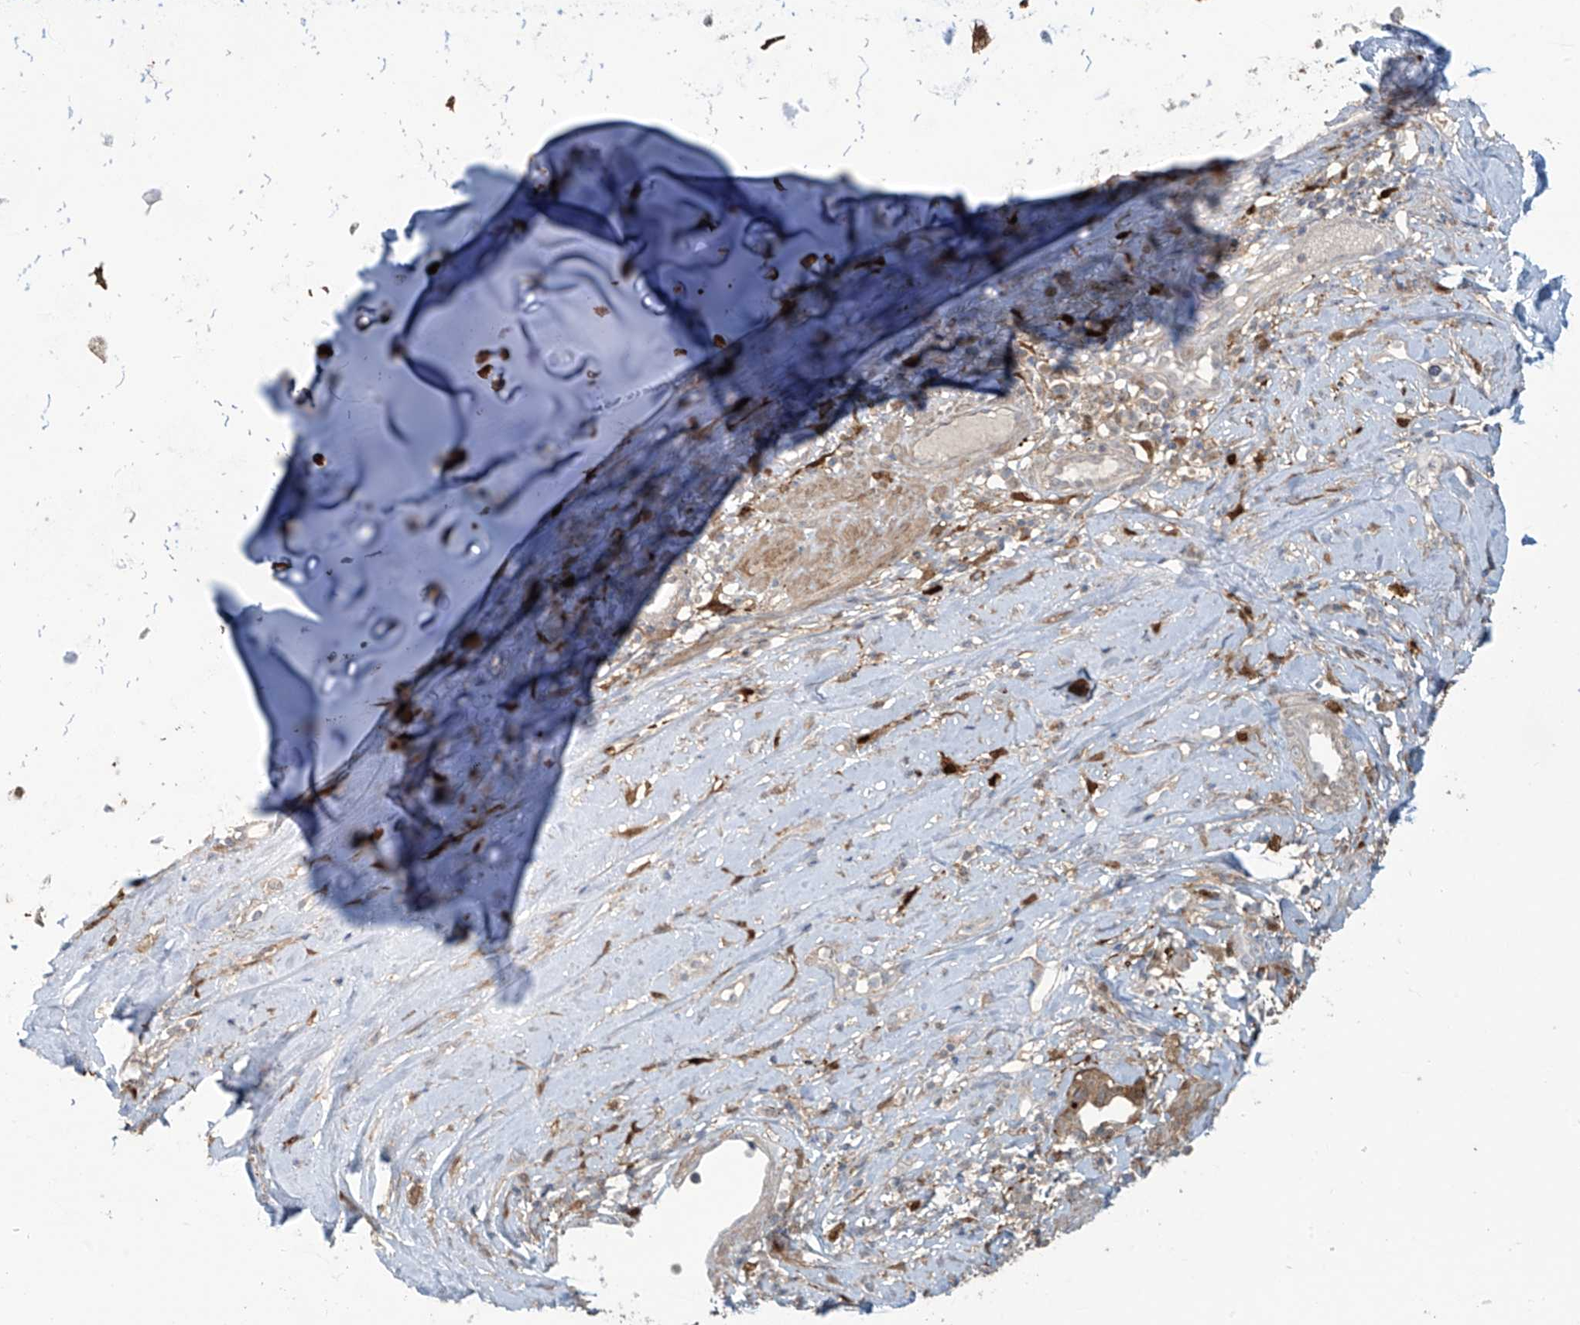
{"staining": {"intensity": "weak", "quantity": "25%-75%", "location": "cytoplasmic/membranous"}, "tissue": "adipose tissue", "cell_type": "Adipocytes", "image_type": "normal", "snomed": [{"axis": "morphology", "description": "Normal tissue, NOS"}, {"axis": "morphology", "description": "Basal cell carcinoma"}, {"axis": "topography", "description": "Cartilage tissue"}, {"axis": "topography", "description": "Nasopharynx"}, {"axis": "topography", "description": "Oral tissue"}], "caption": "Protein positivity by immunohistochemistry (IHC) demonstrates weak cytoplasmic/membranous positivity in approximately 25%-75% of adipocytes in normal adipose tissue.", "gene": "TAGAP", "patient": {"sex": "female", "age": 77}}